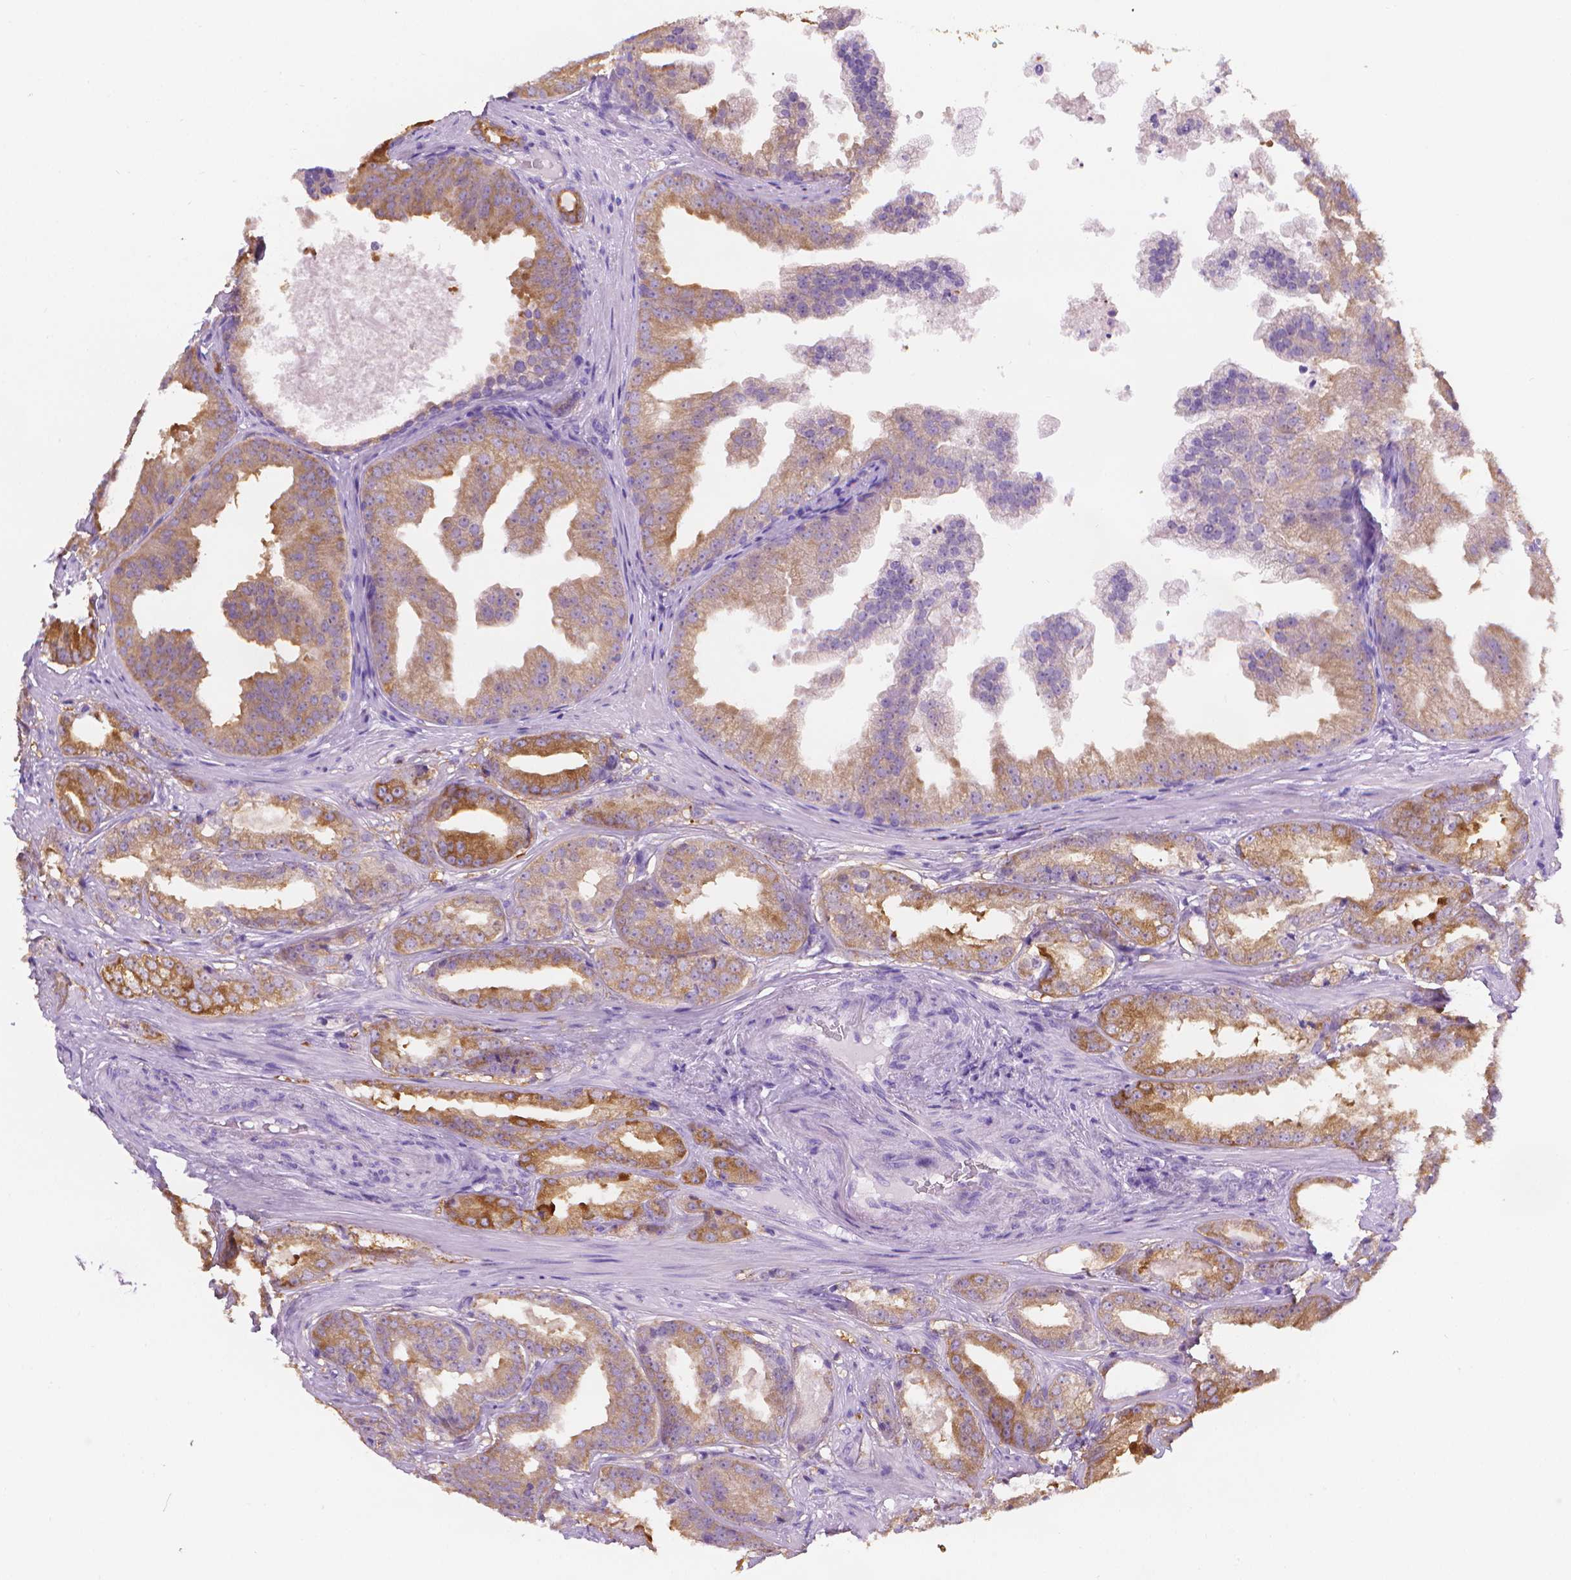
{"staining": {"intensity": "moderate", "quantity": ">75%", "location": "cytoplasmic/membranous"}, "tissue": "prostate cancer", "cell_type": "Tumor cells", "image_type": "cancer", "snomed": [{"axis": "morphology", "description": "Adenocarcinoma, Low grade"}, {"axis": "topography", "description": "Prostate"}], "caption": "Immunohistochemical staining of human prostate low-grade adenocarcinoma demonstrates moderate cytoplasmic/membranous protein expression in about >75% of tumor cells. (DAB (3,3'-diaminobenzidine) = brown stain, brightfield microscopy at high magnification).", "gene": "FASN", "patient": {"sex": "male", "age": 65}}